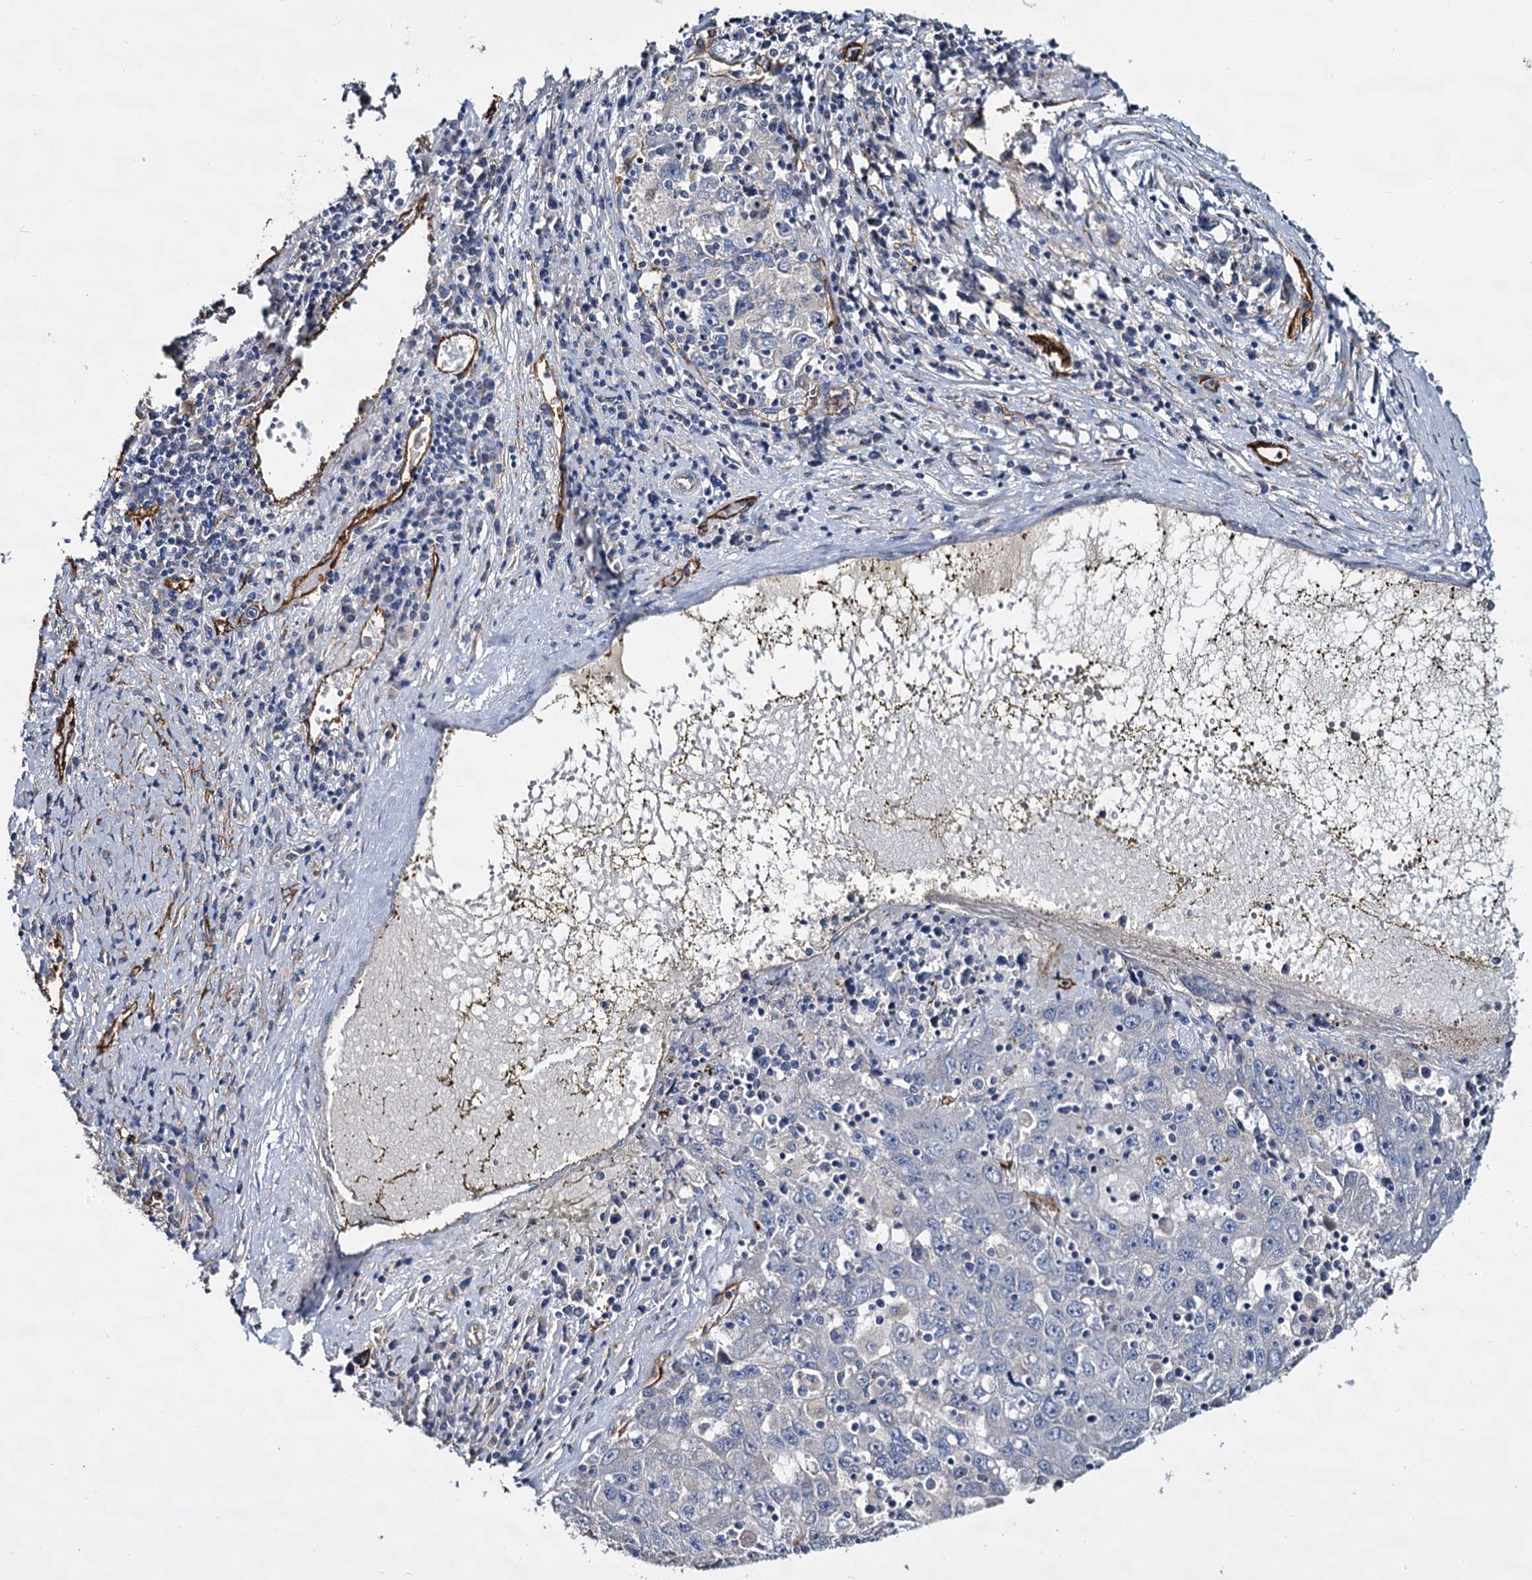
{"staining": {"intensity": "negative", "quantity": "none", "location": "none"}, "tissue": "liver cancer", "cell_type": "Tumor cells", "image_type": "cancer", "snomed": [{"axis": "morphology", "description": "Carcinoma, Hepatocellular, NOS"}, {"axis": "topography", "description": "Liver"}], "caption": "An image of hepatocellular carcinoma (liver) stained for a protein shows no brown staining in tumor cells.", "gene": "CACNA1C", "patient": {"sex": "male", "age": 49}}